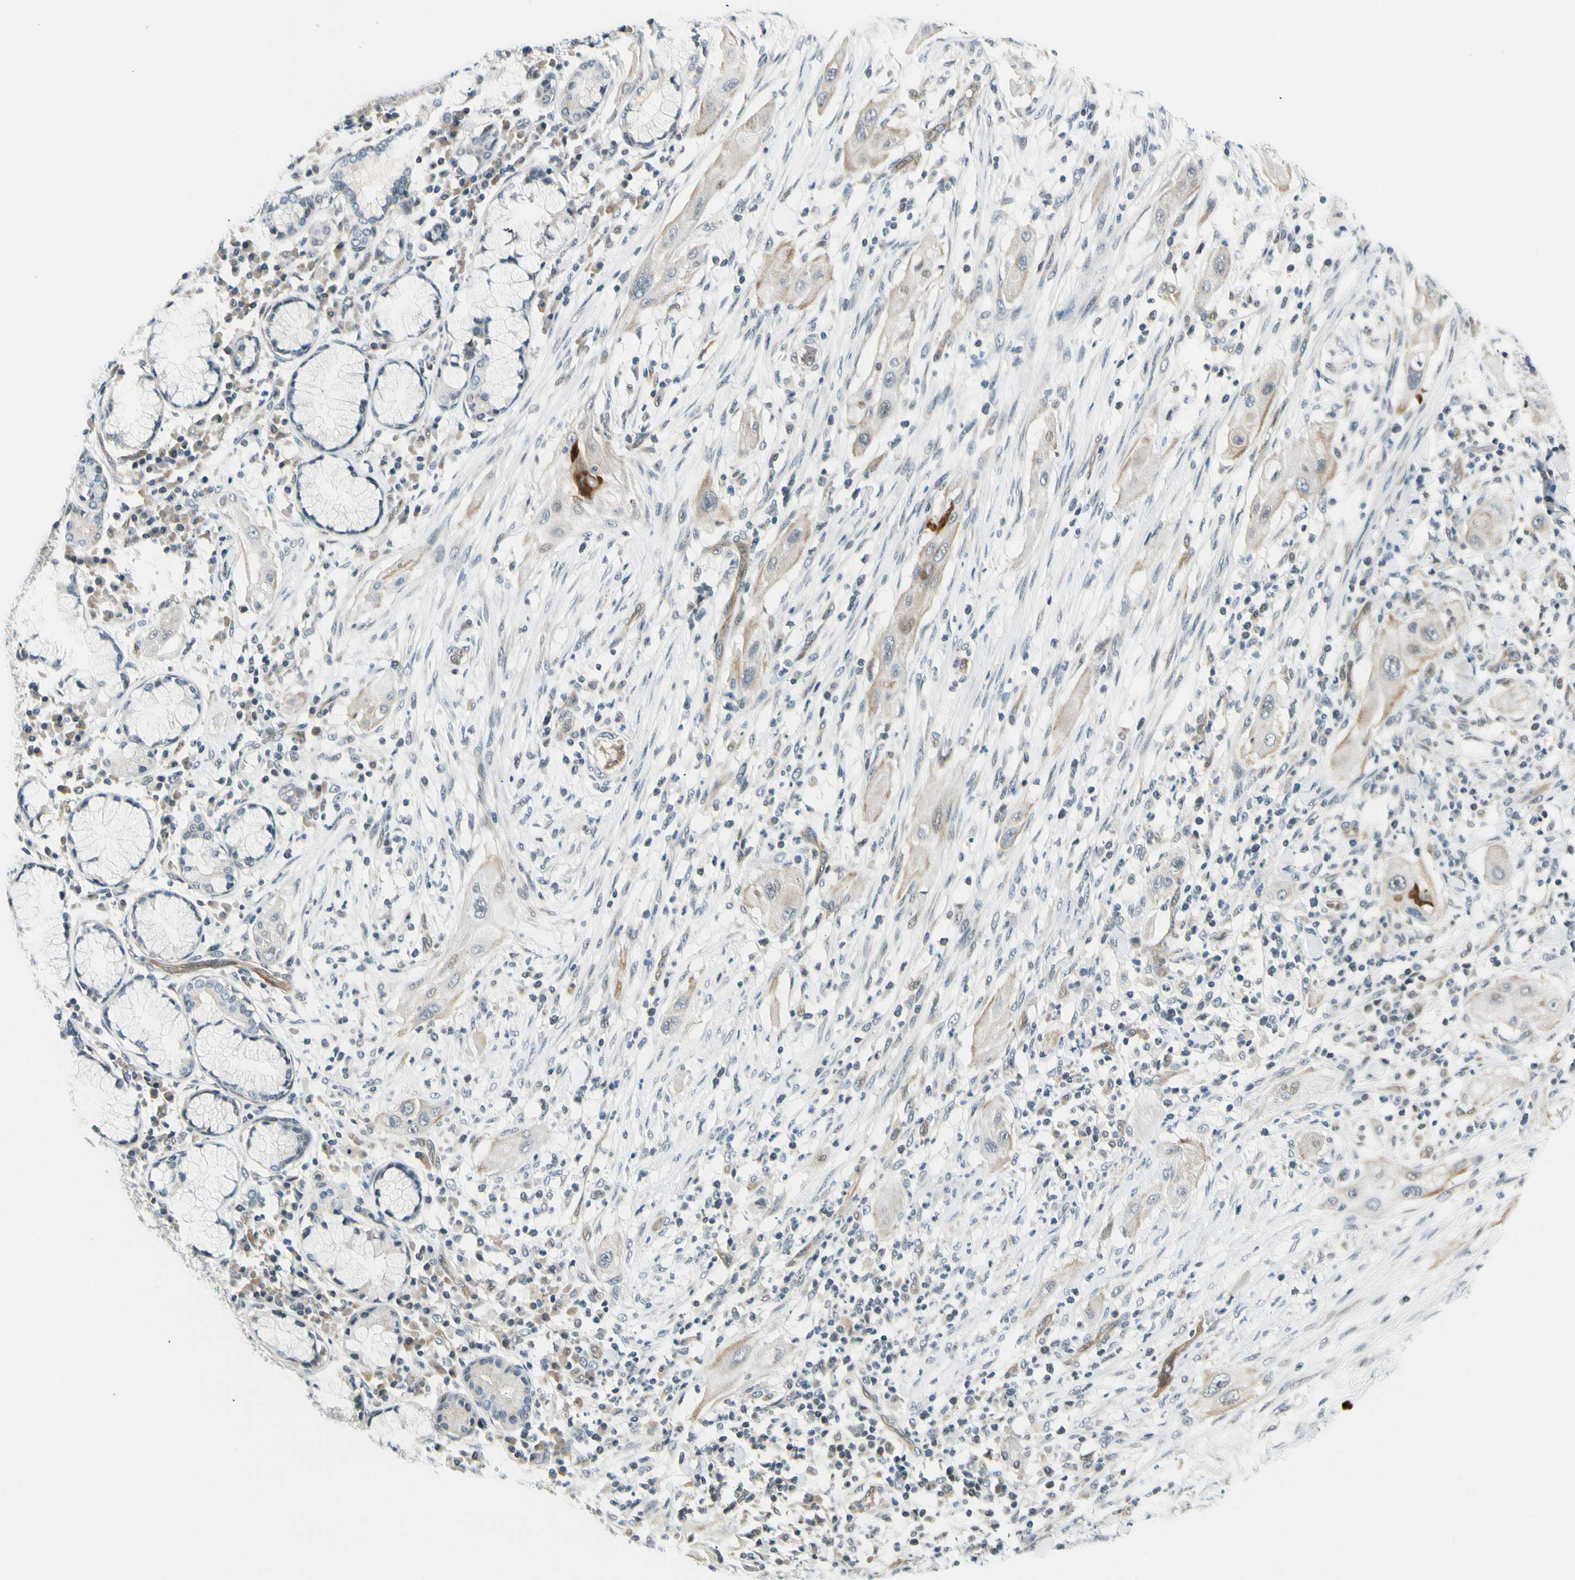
{"staining": {"intensity": "moderate", "quantity": "<25%", "location": "cytoplasmic/membranous"}, "tissue": "lung cancer", "cell_type": "Tumor cells", "image_type": "cancer", "snomed": [{"axis": "morphology", "description": "Squamous cell carcinoma, NOS"}, {"axis": "topography", "description": "Lung"}], "caption": "Human squamous cell carcinoma (lung) stained with a brown dye shows moderate cytoplasmic/membranous positive staining in approximately <25% of tumor cells.", "gene": "SVBP", "patient": {"sex": "female", "age": 47}}